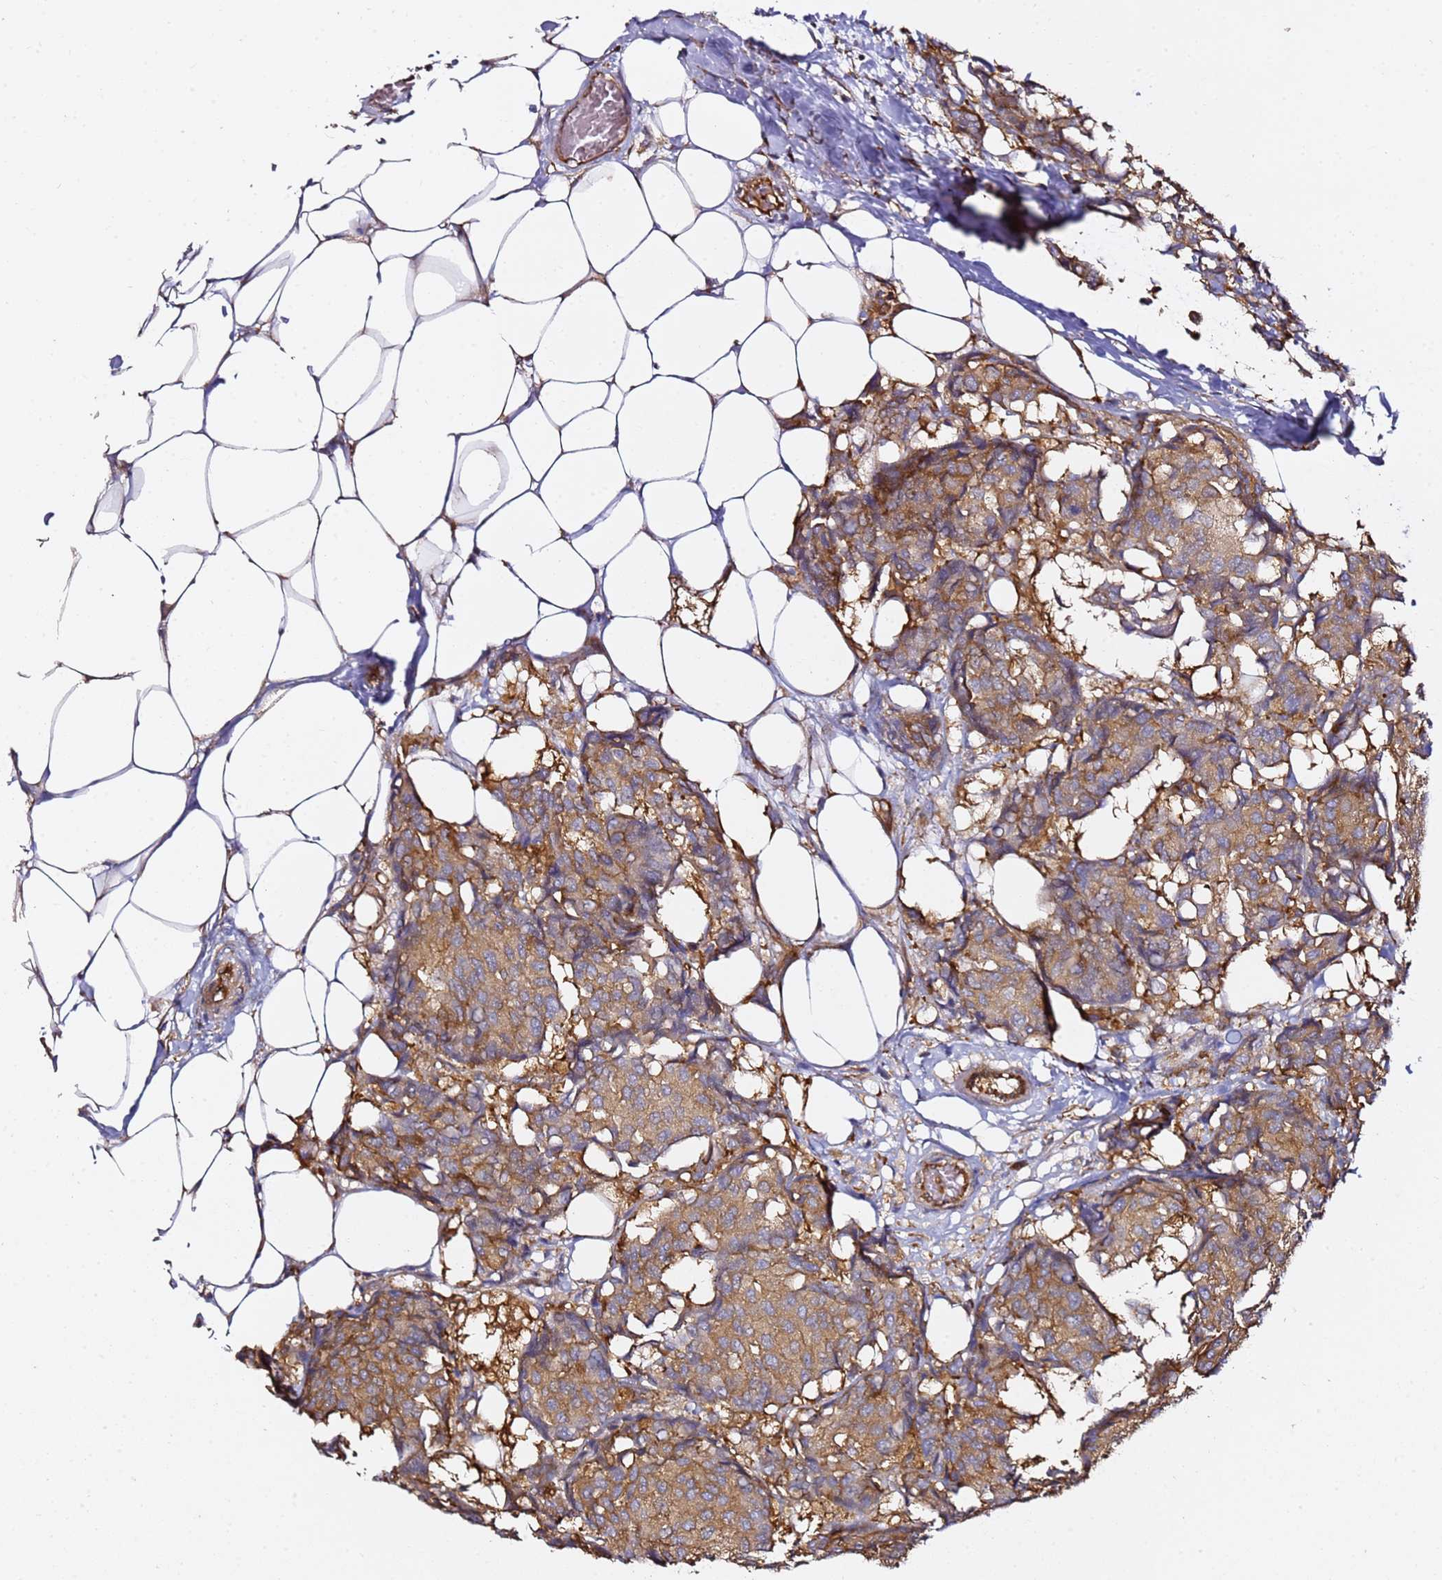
{"staining": {"intensity": "moderate", "quantity": ">75%", "location": "cytoplasmic/membranous"}, "tissue": "breast cancer", "cell_type": "Tumor cells", "image_type": "cancer", "snomed": [{"axis": "morphology", "description": "Duct carcinoma"}, {"axis": "topography", "description": "Breast"}], "caption": "Immunohistochemical staining of human infiltrating ductal carcinoma (breast) reveals medium levels of moderate cytoplasmic/membranous positivity in approximately >75% of tumor cells.", "gene": "TPST1", "patient": {"sex": "female", "age": 75}}